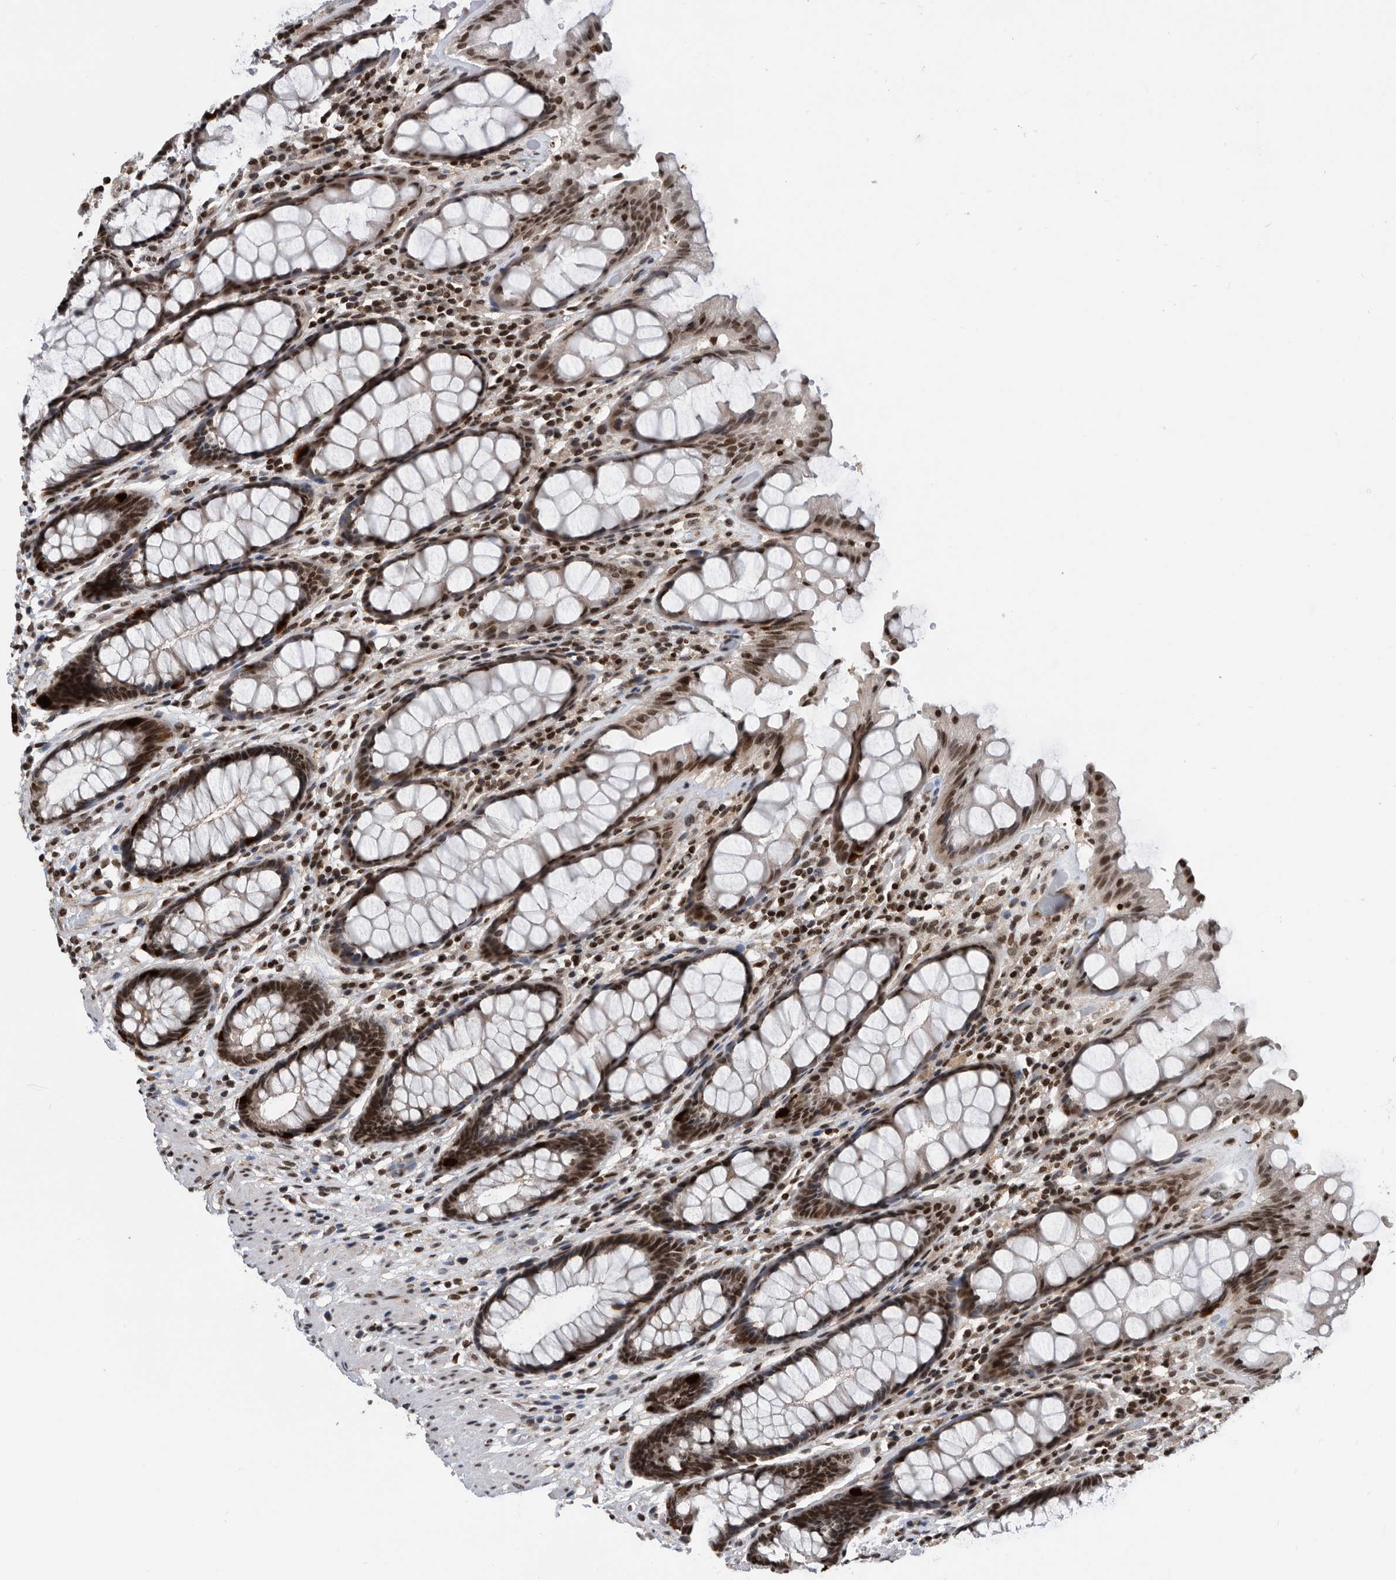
{"staining": {"intensity": "strong", "quantity": ">75%", "location": "nuclear"}, "tissue": "rectum", "cell_type": "Glandular cells", "image_type": "normal", "snomed": [{"axis": "morphology", "description": "Normal tissue, NOS"}, {"axis": "topography", "description": "Rectum"}], "caption": "Benign rectum exhibits strong nuclear staining in about >75% of glandular cells, visualized by immunohistochemistry.", "gene": "SNRNP48", "patient": {"sex": "male", "age": 64}}